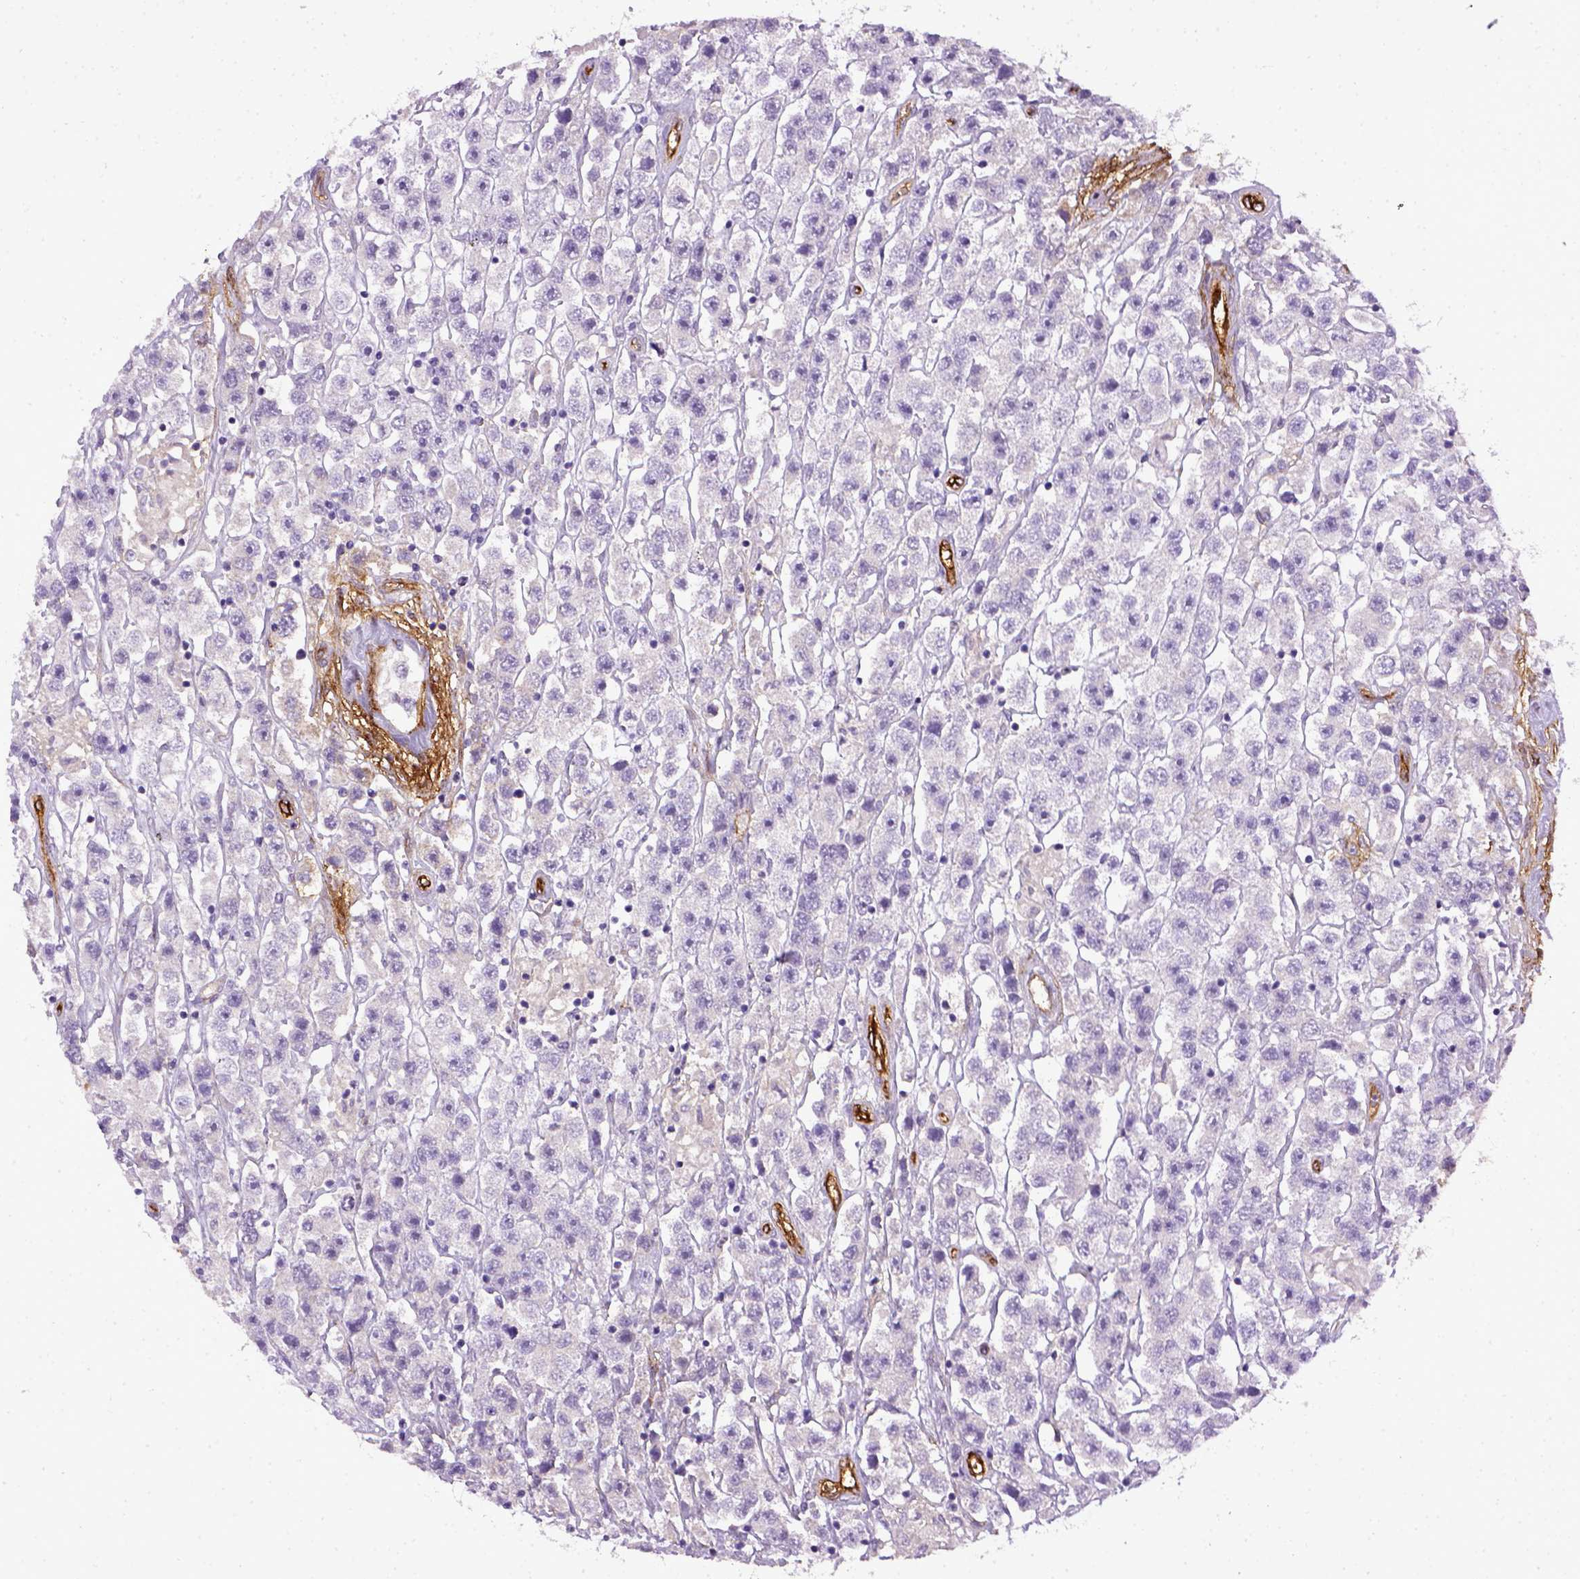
{"staining": {"intensity": "negative", "quantity": "none", "location": "none"}, "tissue": "testis cancer", "cell_type": "Tumor cells", "image_type": "cancer", "snomed": [{"axis": "morphology", "description": "Seminoma, NOS"}, {"axis": "topography", "description": "Testis"}], "caption": "The IHC image has no significant expression in tumor cells of seminoma (testis) tissue.", "gene": "ENG", "patient": {"sex": "male", "age": 45}}